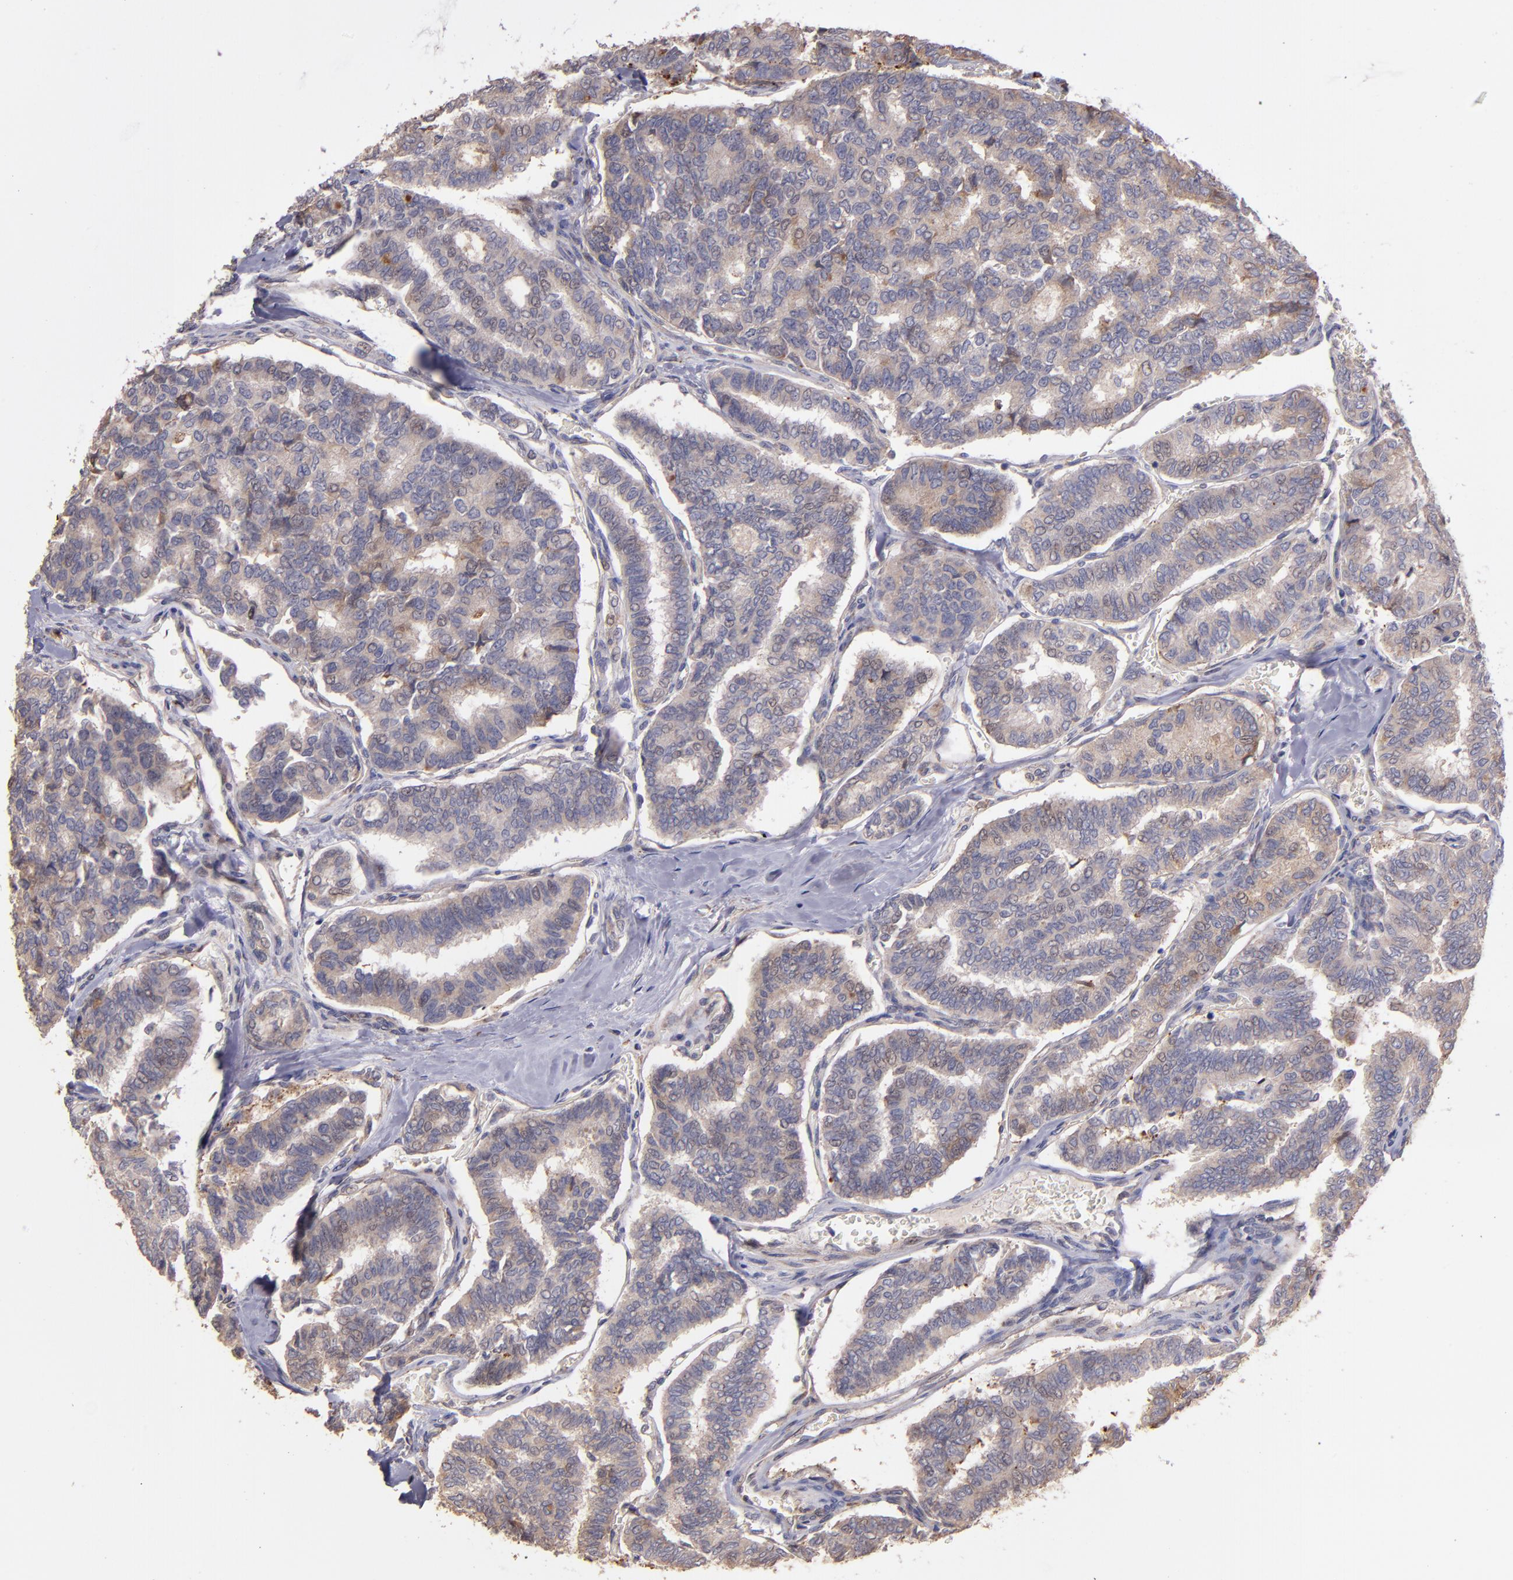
{"staining": {"intensity": "weak", "quantity": ">75%", "location": "cytoplasmic/membranous"}, "tissue": "thyroid cancer", "cell_type": "Tumor cells", "image_type": "cancer", "snomed": [{"axis": "morphology", "description": "Papillary adenocarcinoma, NOS"}, {"axis": "topography", "description": "Thyroid gland"}], "caption": "Immunohistochemical staining of human thyroid cancer demonstrates low levels of weak cytoplasmic/membranous staining in approximately >75% of tumor cells.", "gene": "IFIH1", "patient": {"sex": "female", "age": 35}}